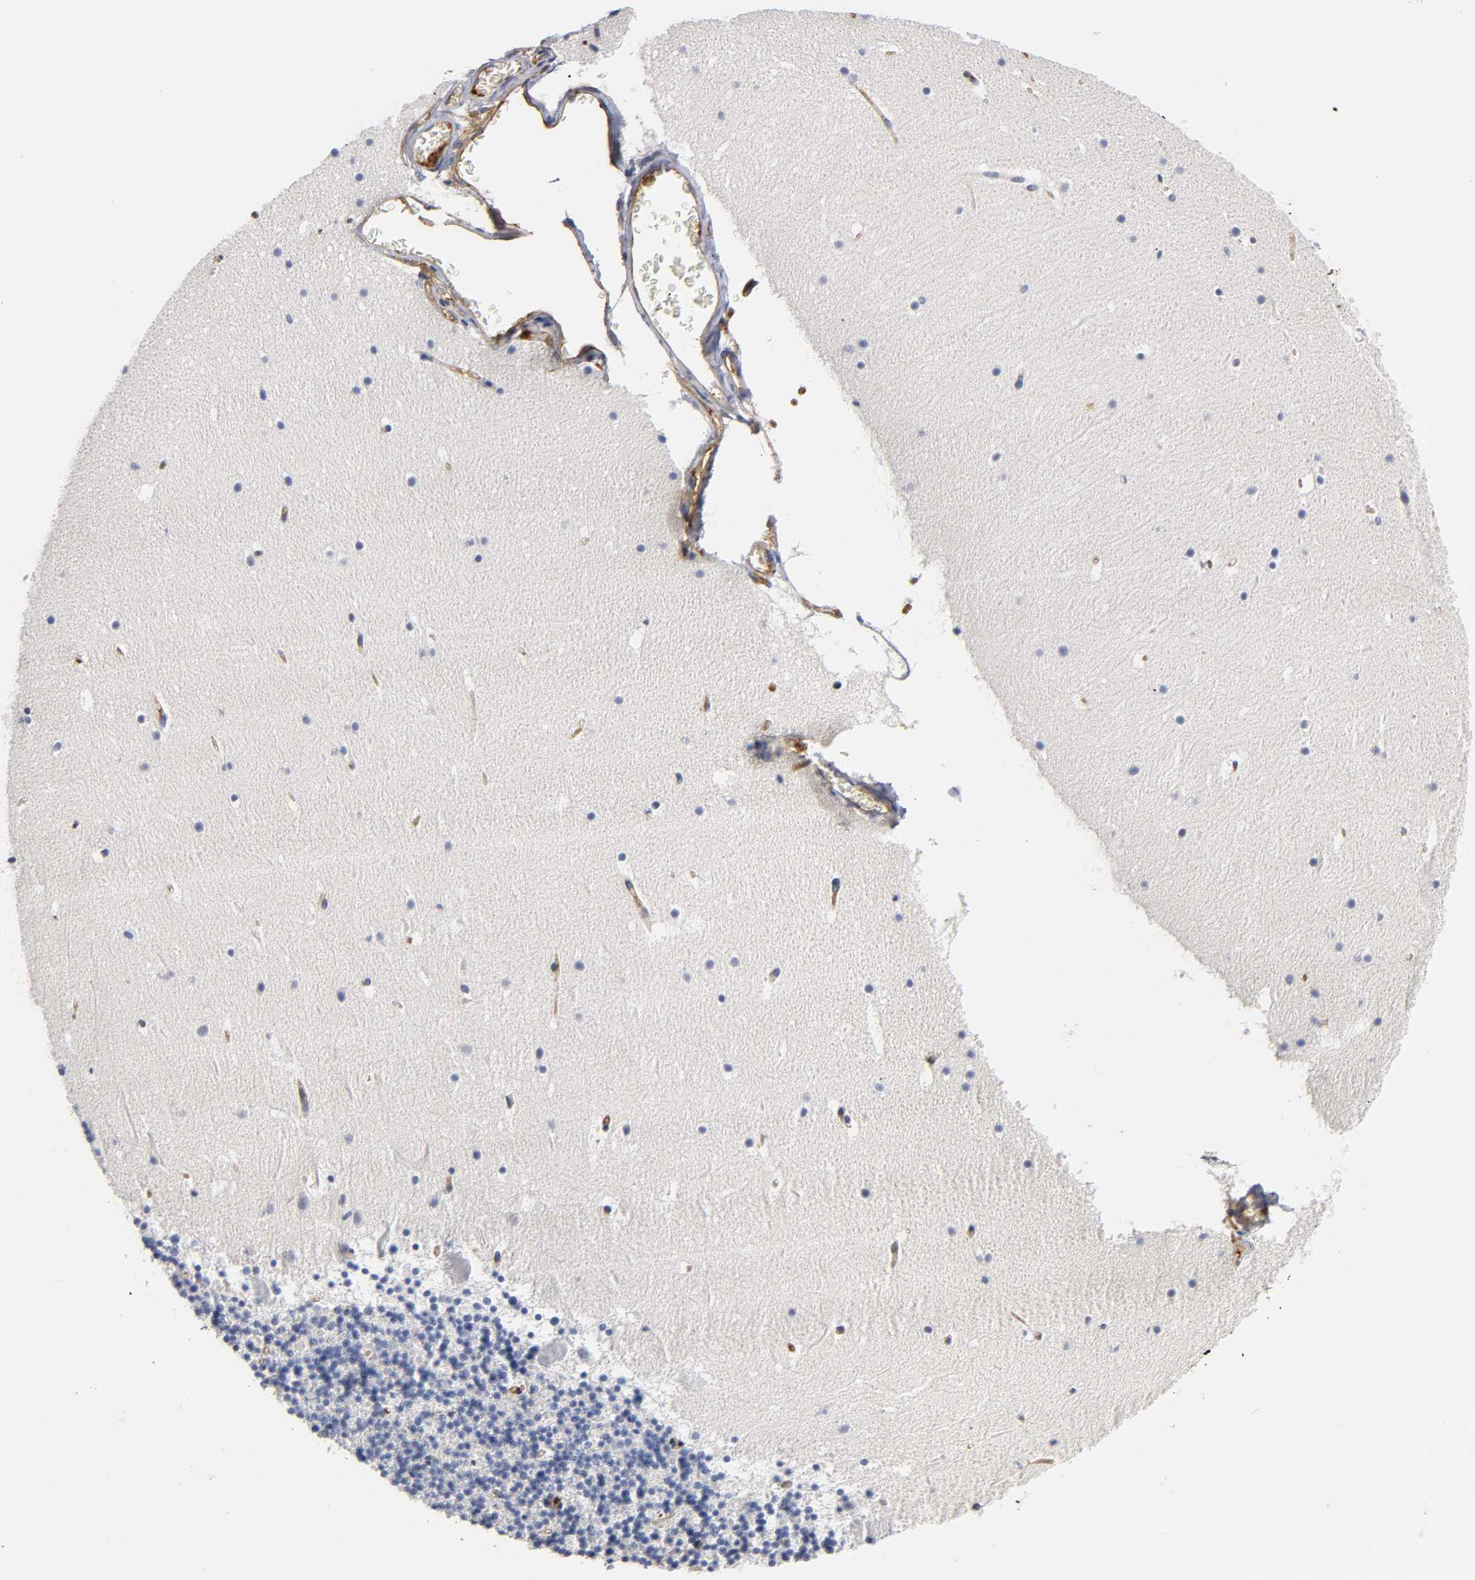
{"staining": {"intensity": "negative", "quantity": "none", "location": "none"}, "tissue": "cerebellum", "cell_type": "Cells in granular layer", "image_type": "normal", "snomed": [{"axis": "morphology", "description": "Normal tissue, NOS"}, {"axis": "topography", "description": "Cerebellum"}], "caption": "Cells in granular layer are negative for protein expression in unremarkable human cerebellum. Brightfield microscopy of immunohistochemistry stained with DAB (3,3'-diaminobenzidine) (brown) and hematoxylin (blue), captured at high magnification.", "gene": "ICAM1", "patient": {"sex": "male", "age": 45}}